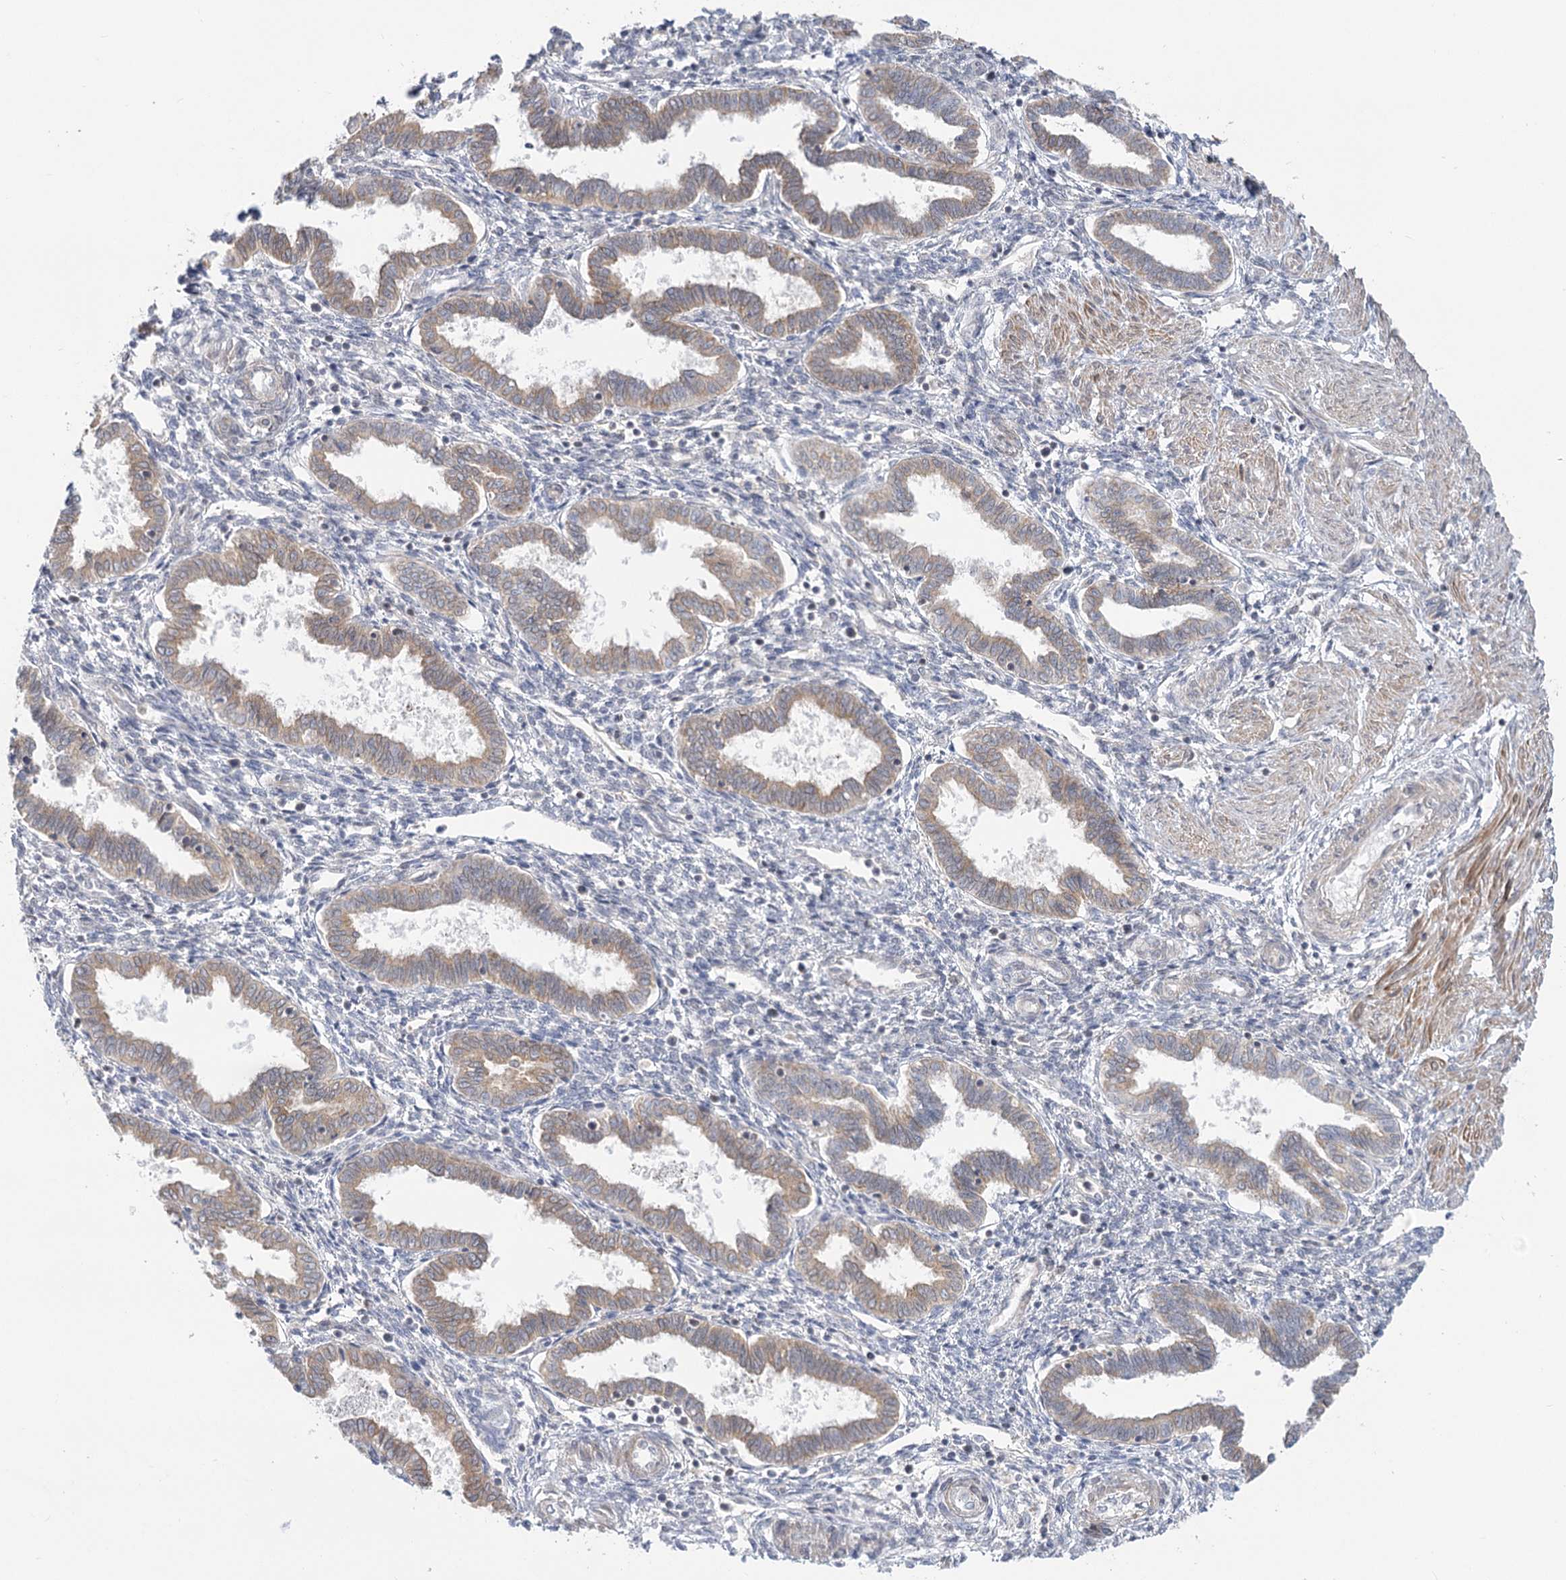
{"staining": {"intensity": "negative", "quantity": "none", "location": "none"}, "tissue": "endometrium", "cell_type": "Cells in endometrial stroma", "image_type": "normal", "snomed": [{"axis": "morphology", "description": "Normal tissue, NOS"}, {"axis": "topography", "description": "Endometrium"}], "caption": "This is an IHC image of normal human endometrium. There is no positivity in cells in endometrial stroma.", "gene": "MTMR3", "patient": {"sex": "female", "age": 33}}